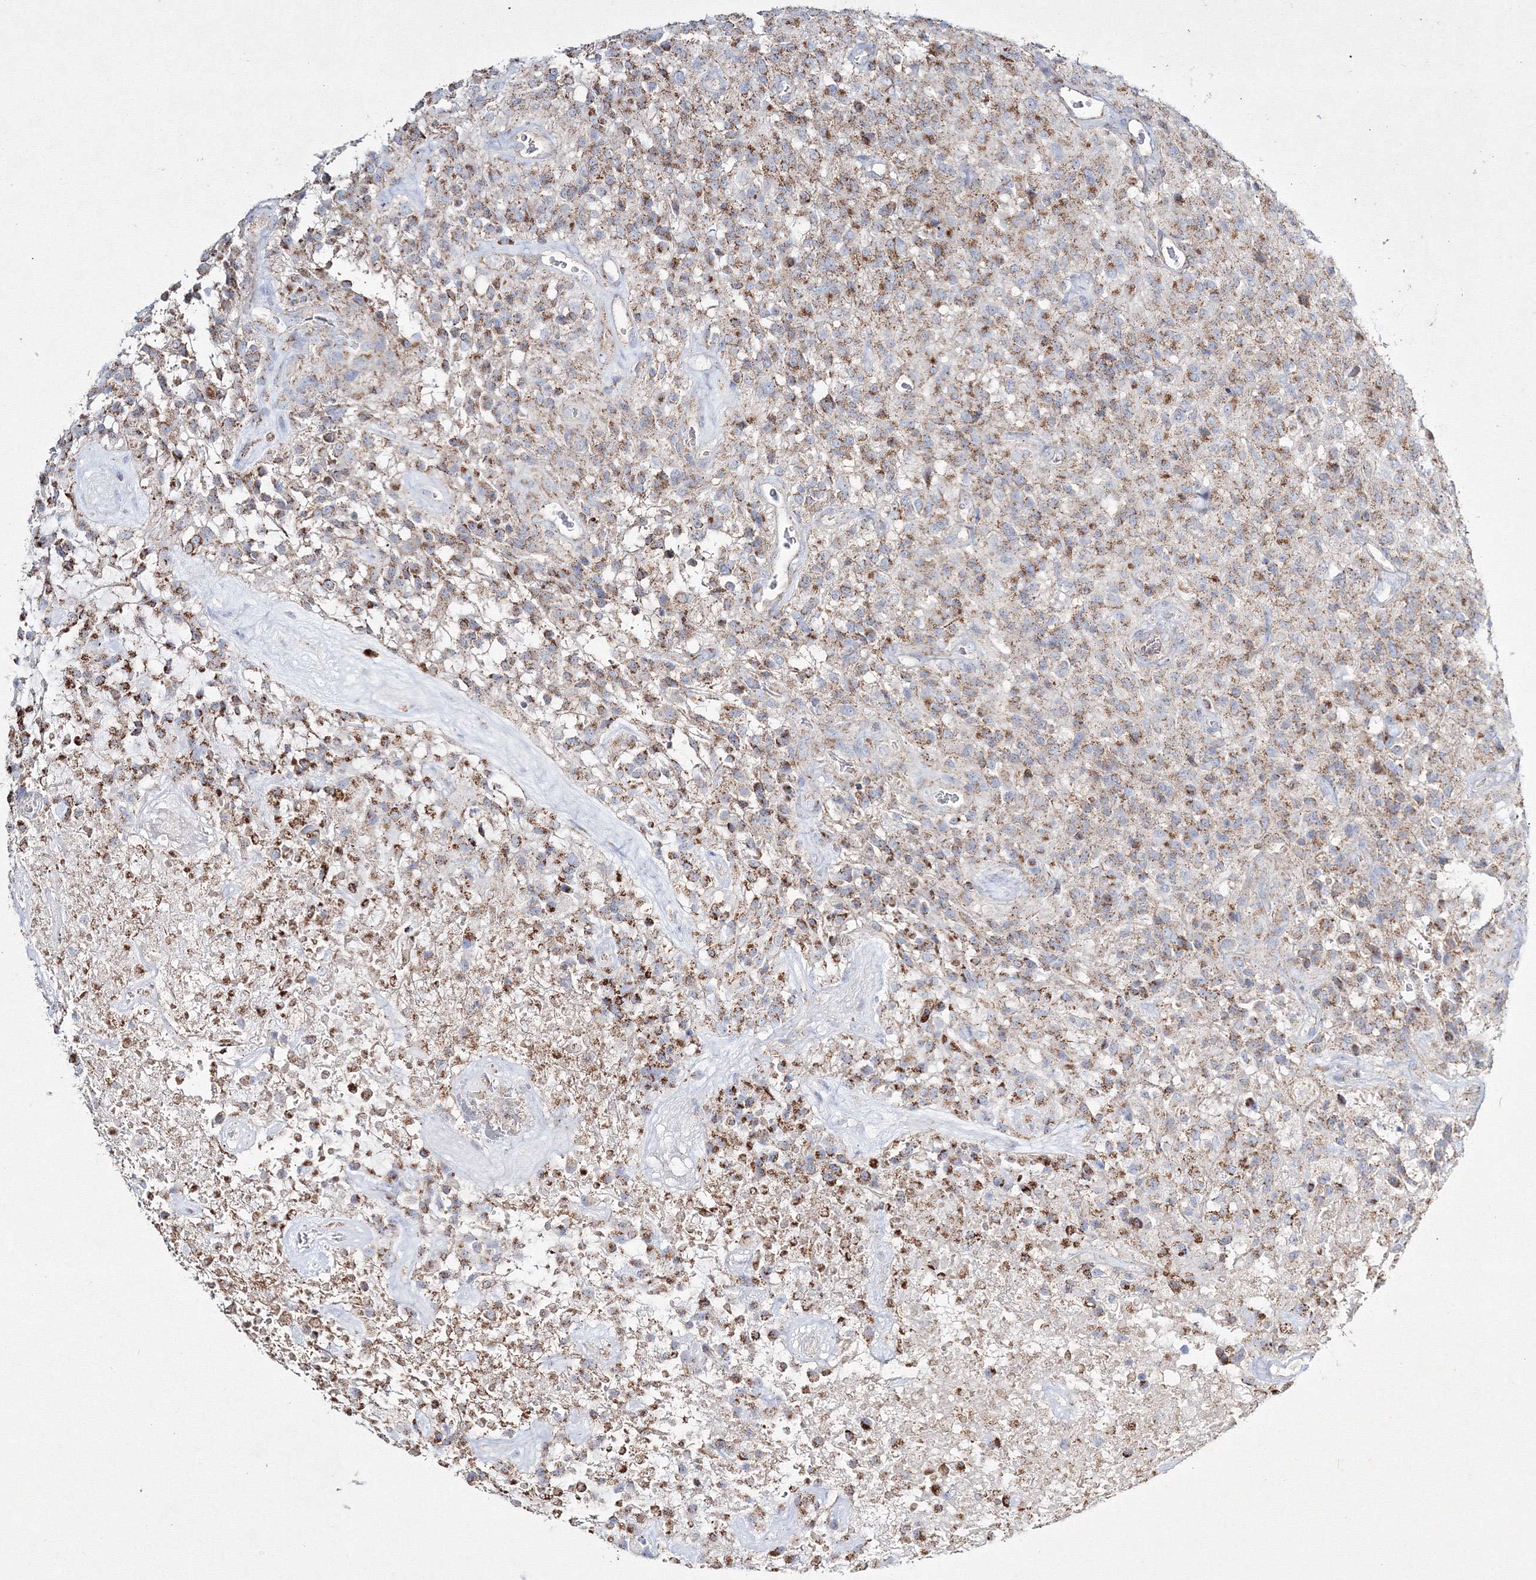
{"staining": {"intensity": "moderate", "quantity": "25%-75%", "location": "cytoplasmic/membranous"}, "tissue": "glioma", "cell_type": "Tumor cells", "image_type": "cancer", "snomed": [{"axis": "morphology", "description": "Glioma, malignant, High grade"}, {"axis": "topography", "description": "Brain"}], "caption": "Glioma tissue shows moderate cytoplasmic/membranous positivity in approximately 25%-75% of tumor cells (DAB (3,3'-diaminobenzidine) = brown stain, brightfield microscopy at high magnification).", "gene": "IGSF9", "patient": {"sex": "female", "age": 57}}